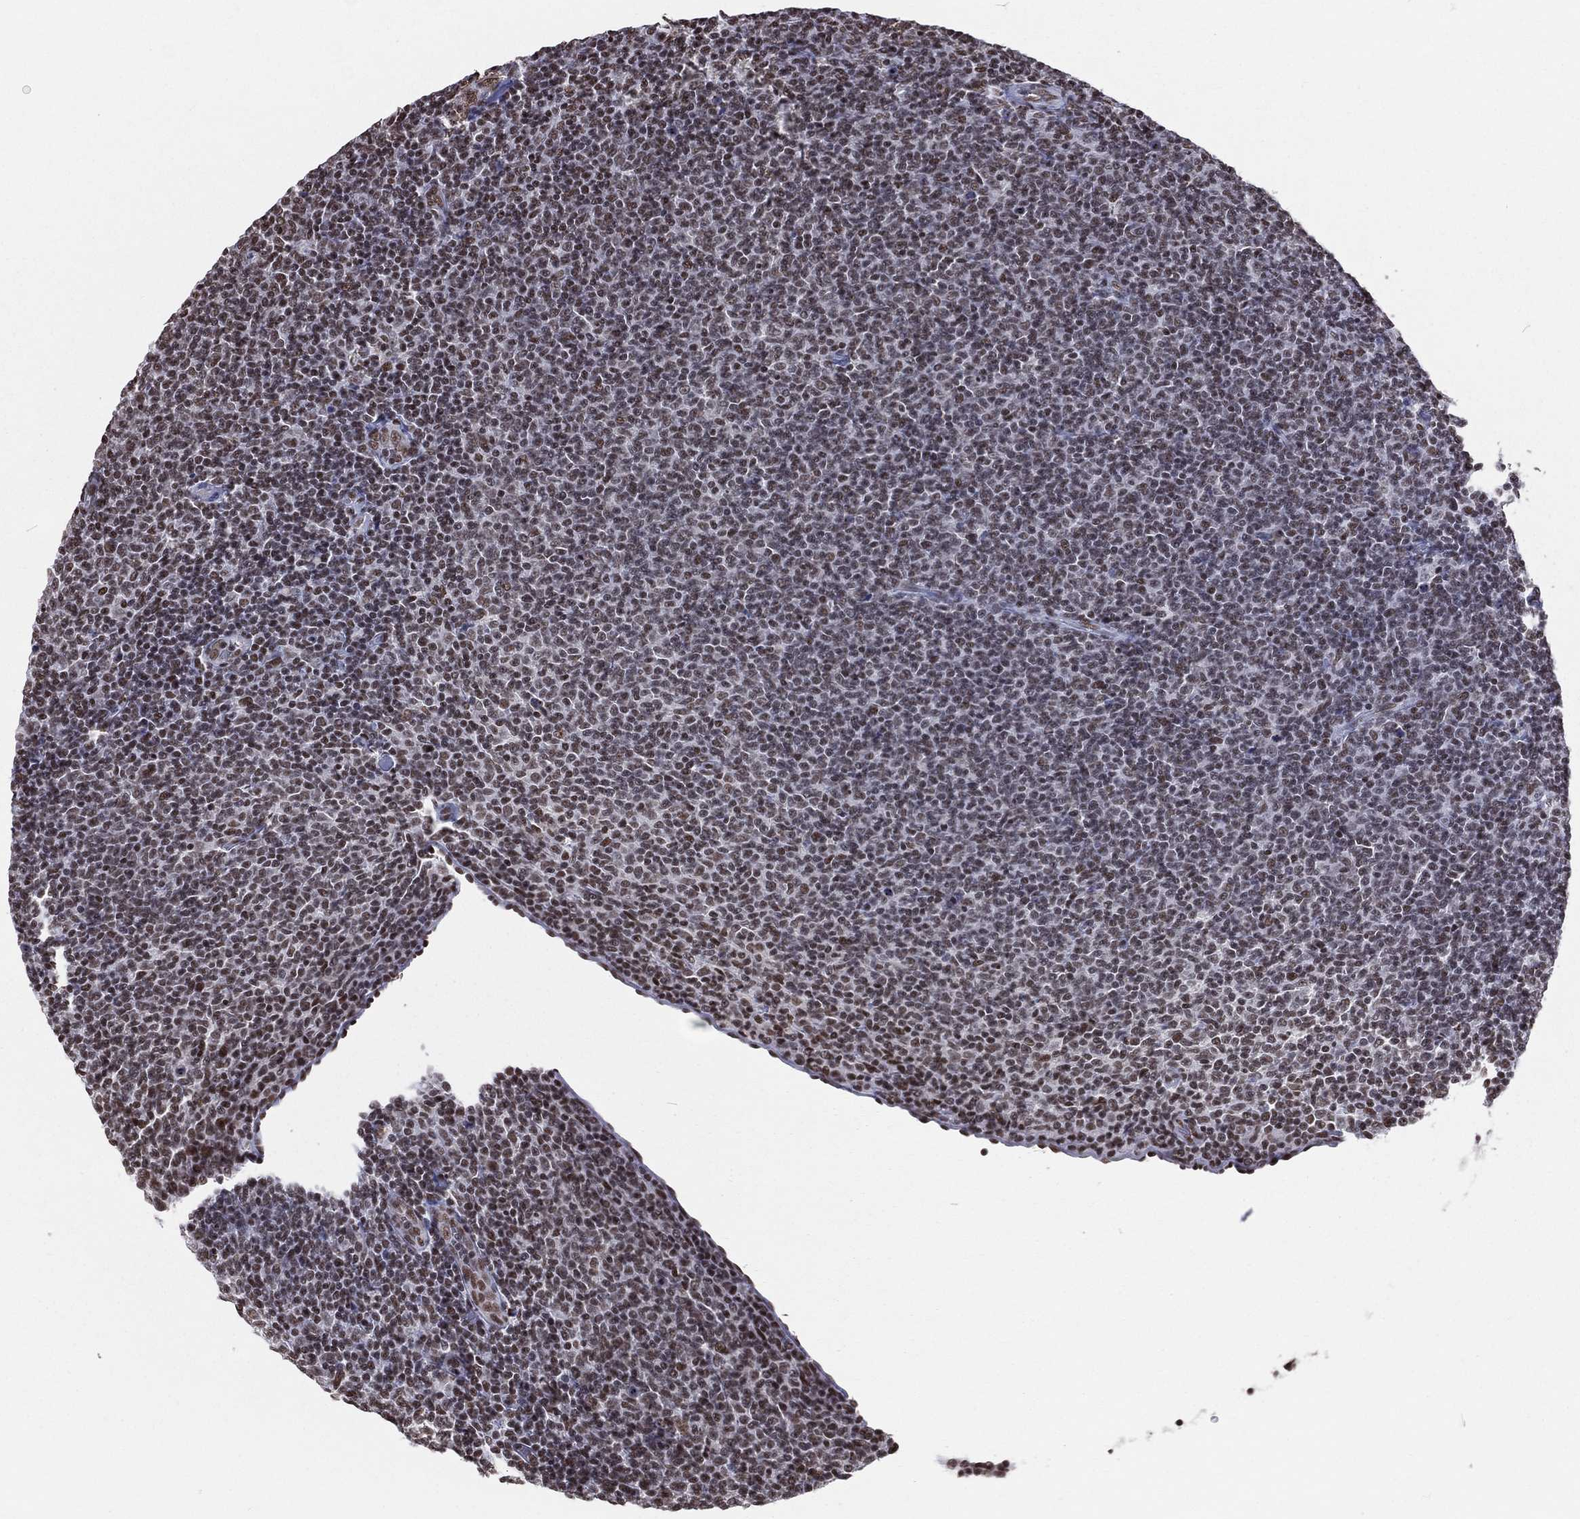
{"staining": {"intensity": "moderate", "quantity": "25%-75%", "location": "nuclear"}, "tissue": "lymphoma", "cell_type": "Tumor cells", "image_type": "cancer", "snomed": [{"axis": "morphology", "description": "Malignant lymphoma, non-Hodgkin's type, Low grade"}, {"axis": "topography", "description": "Lymph node"}], "caption": "This is an image of IHC staining of lymphoma, which shows moderate positivity in the nuclear of tumor cells.", "gene": "ZNF7", "patient": {"sex": "male", "age": 52}}